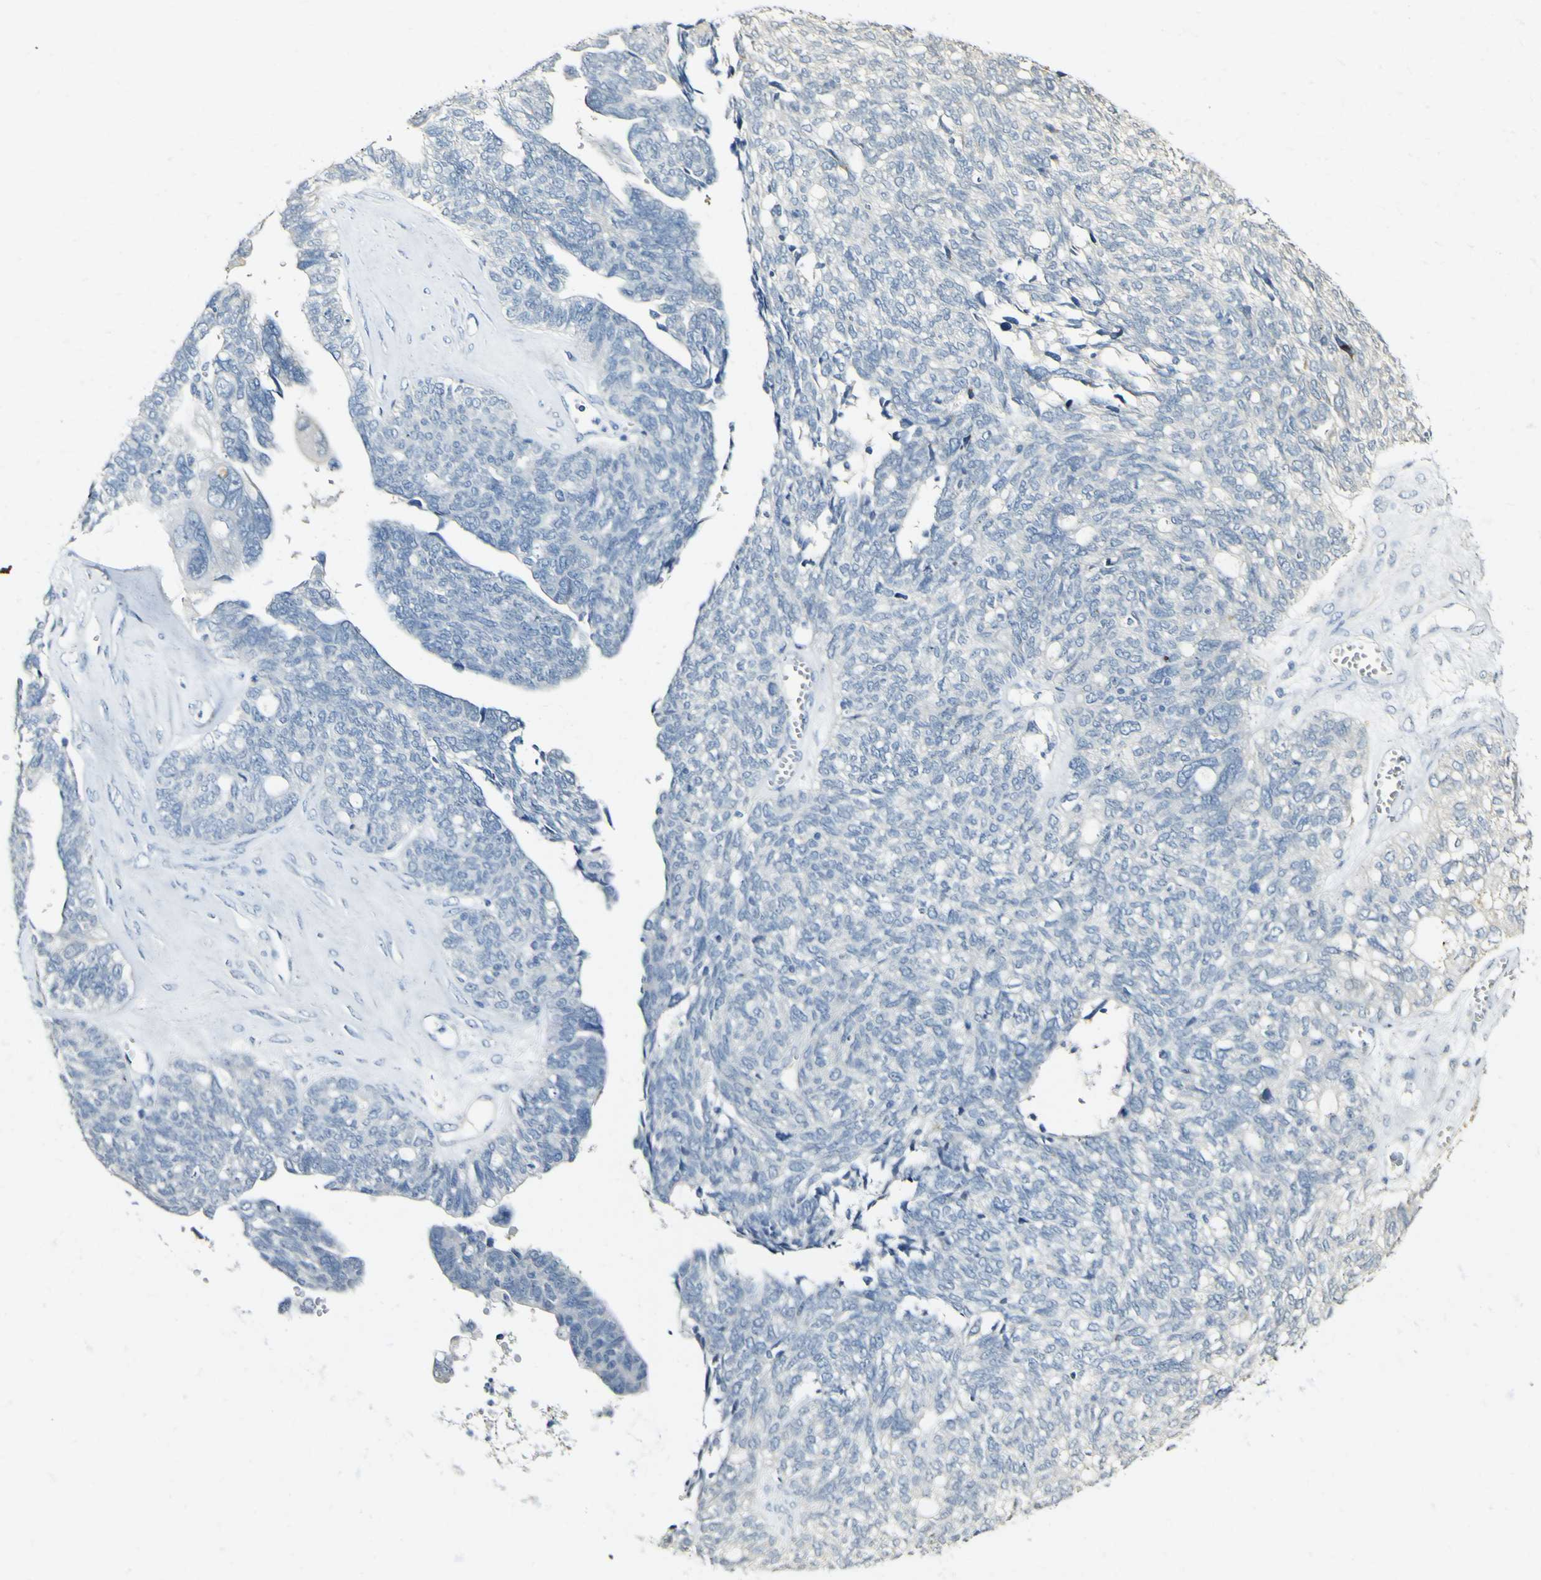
{"staining": {"intensity": "negative", "quantity": "none", "location": "none"}, "tissue": "ovarian cancer", "cell_type": "Tumor cells", "image_type": "cancer", "snomed": [{"axis": "morphology", "description": "Cystadenocarcinoma, serous, NOS"}, {"axis": "topography", "description": "Ovary"}], "caption": "A high-resolution histopathology image shows immunohistochemistry staining of ovarian cancer, which displays no significant expression in tumor cells.", "gene": "FMO3", "patient": {"sex": "female", "age": 79}}